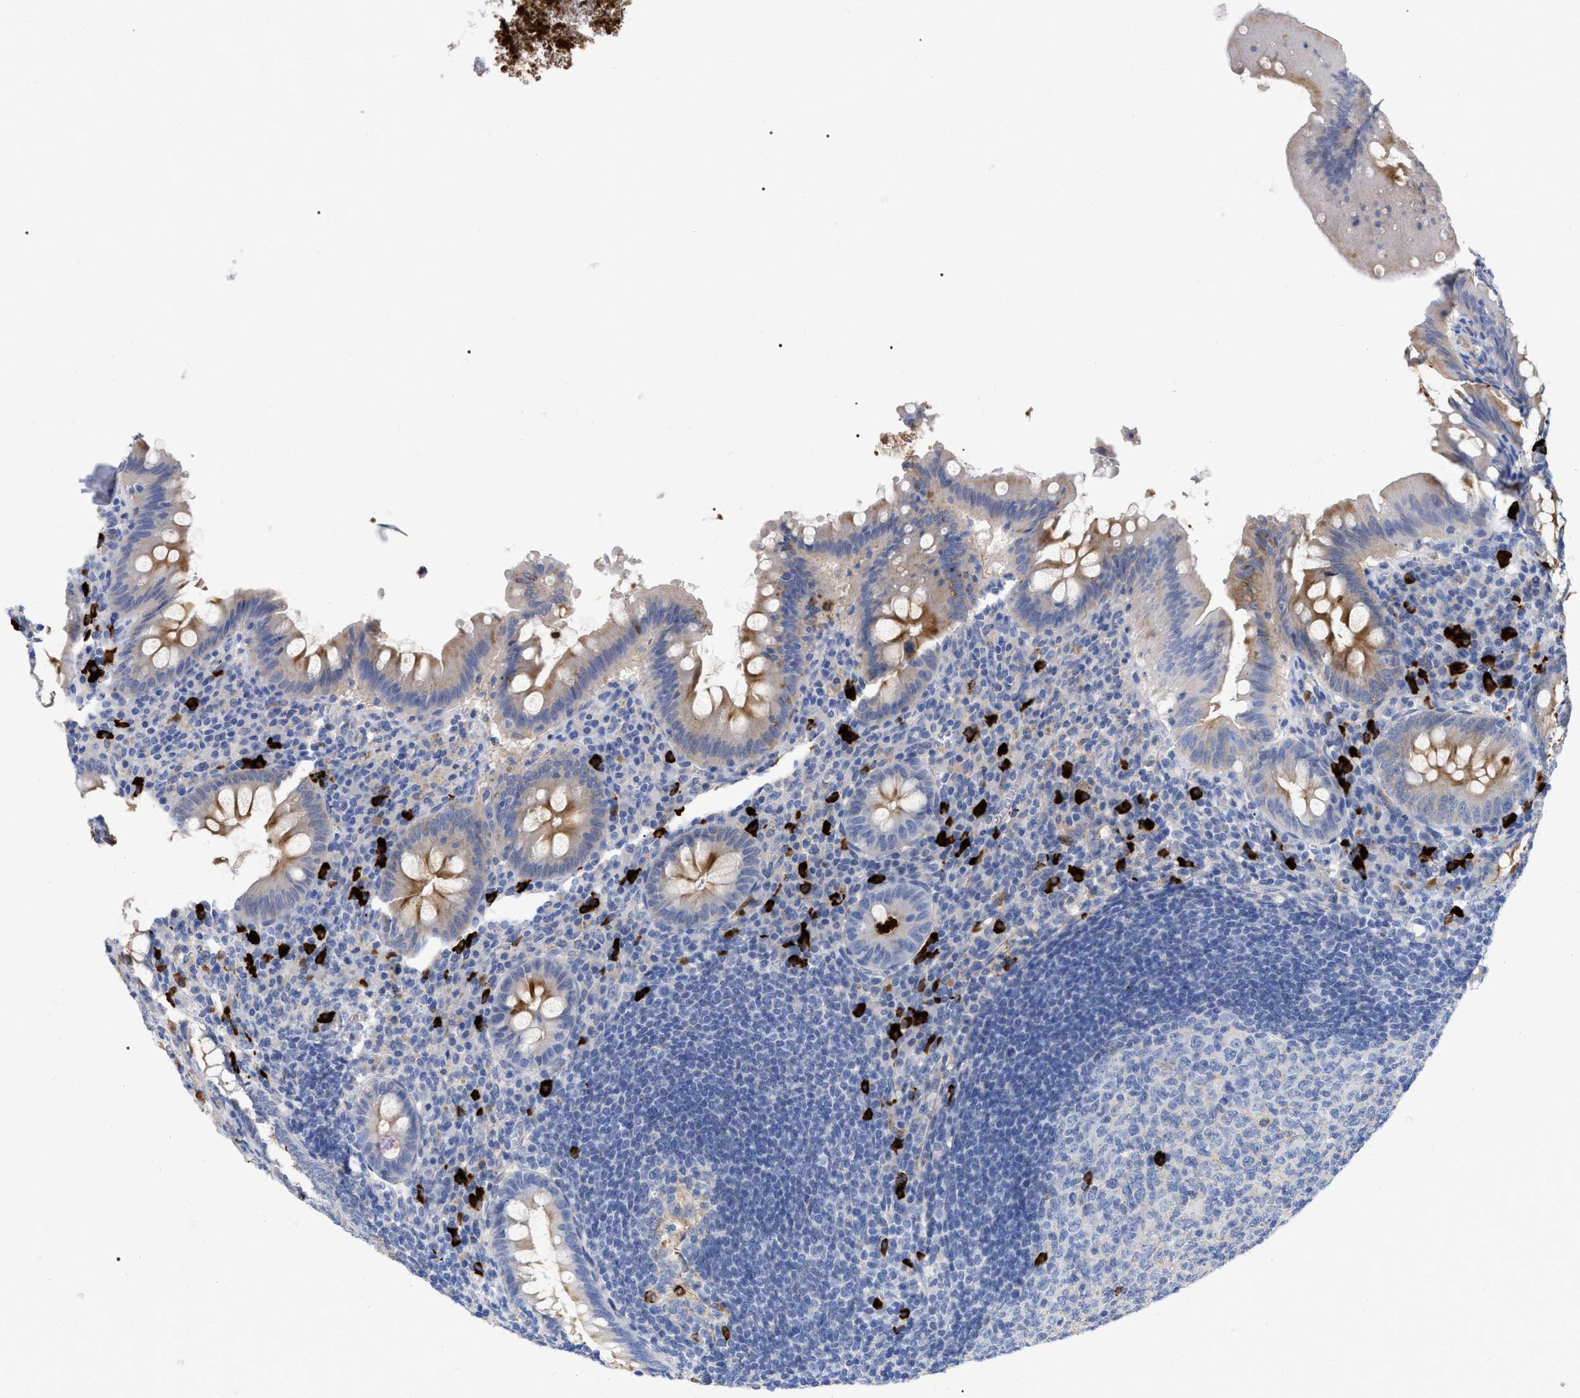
{"staining": {"intensity": "moderate", "quantity": "<25%", "location": "cytoplasmic/membranous"}, "tissue": "appendix", "cell_type": "Glandular cells", "image_type": "normal", "snomed": [{"axis": "morphology", "description": "Normal tissue, NOS"}, {"axis": "topography", "description": "Appendix"}], "caption": "Moderate cytoplasmic/membranous positivity for a protein is seen in approximately <25% of glandular cells of benign appendix using IHC.", "gene": "IGHV5", "patient": {"sex": "male", "age": 56}}